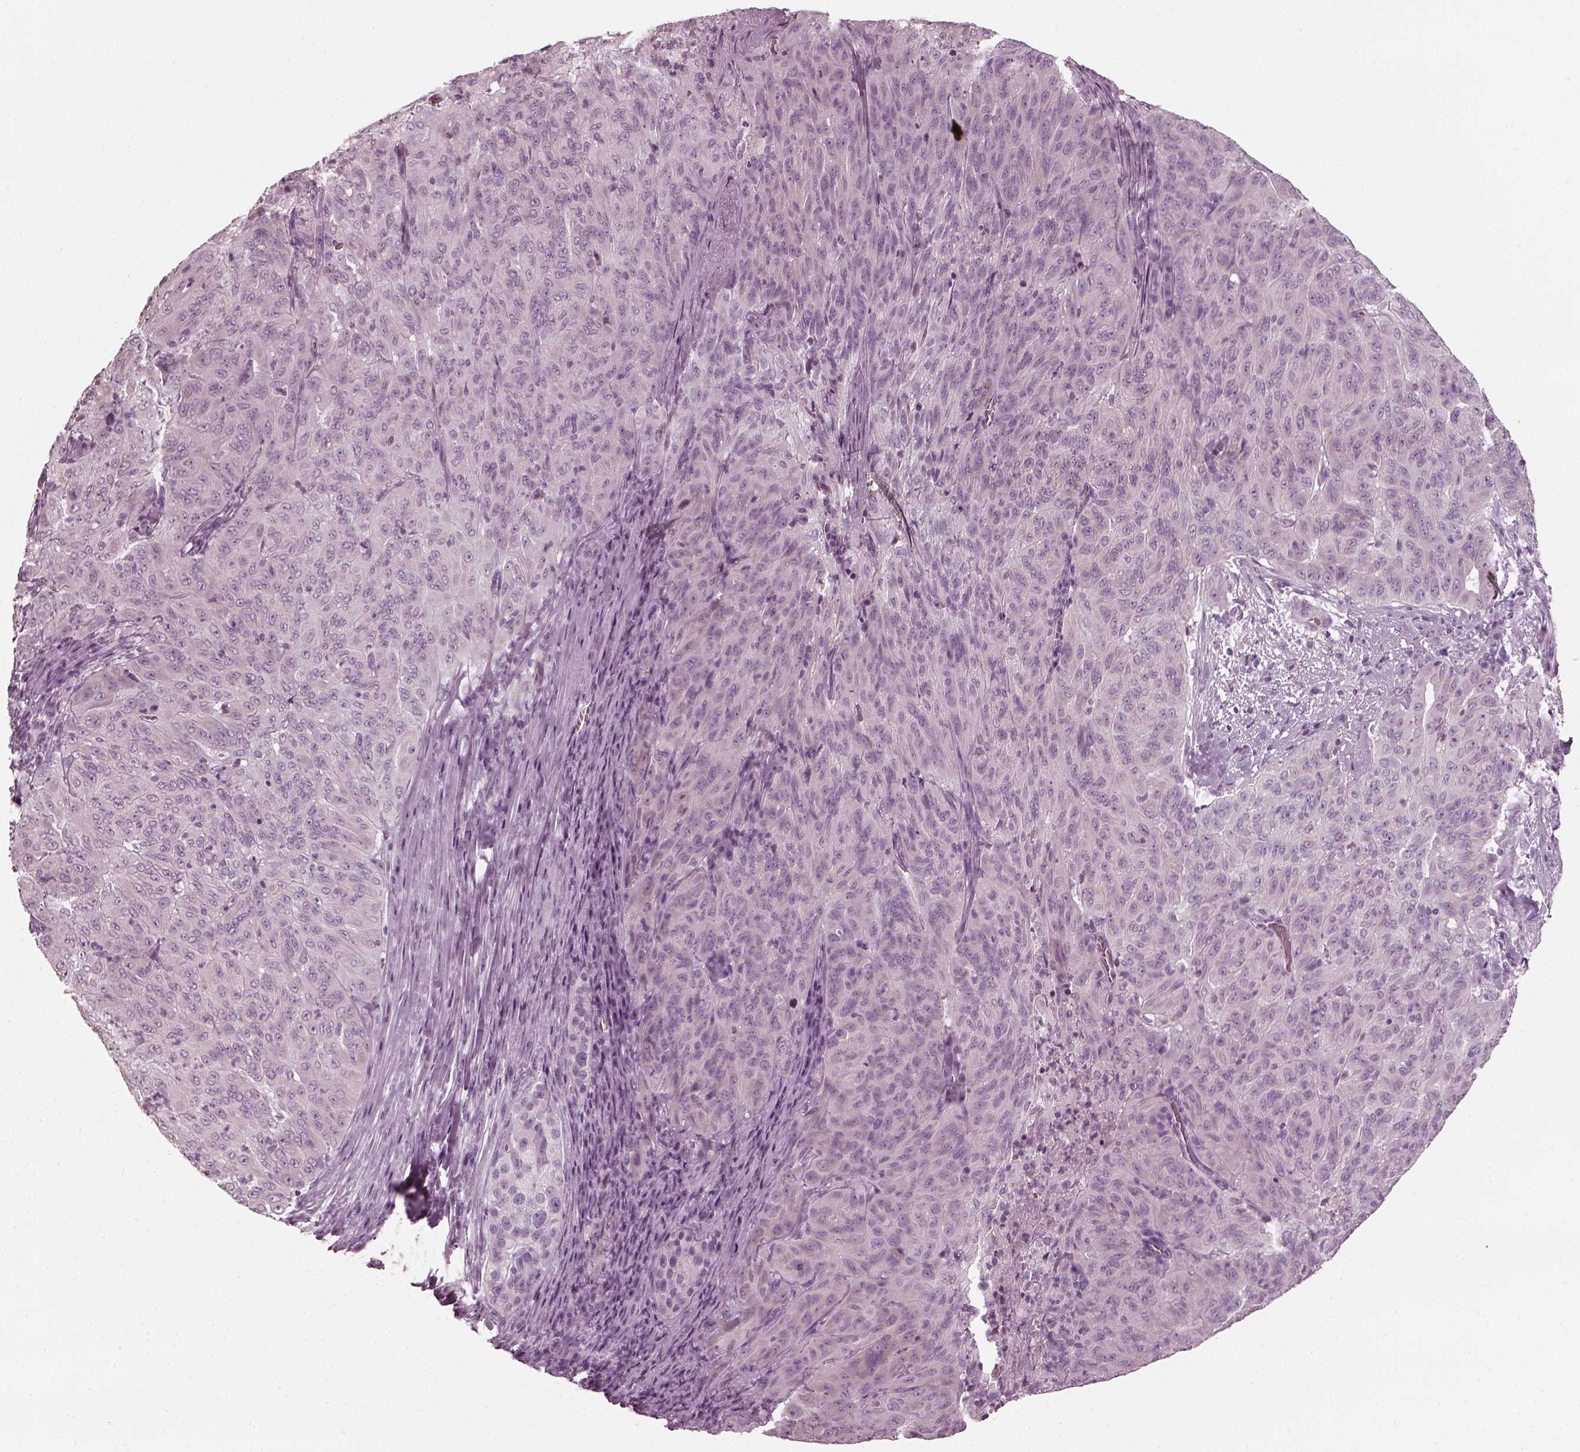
{"staining": {"intensity": "weak", "quantity": "<25%", "location": "cytoplasmic/membranous"}, "tissue": "pancreatic cancer", "cell_type": "Tumor cells", "image_type": "cancer", "snomed": [{"axis": "morphology", "description": "Adenocarcinoma, NOS"}, {"axis": "topography", "description": "Pancreas"}], "caption": "This image is of adenocarcinoma (pancreatic) stained with IHC to label a protein in brown with the nuclei are counter-stained blue. There is no expression in tumor cells.", "gene": "CNTN1", "patient": {"sex": "male", "age": 63}}